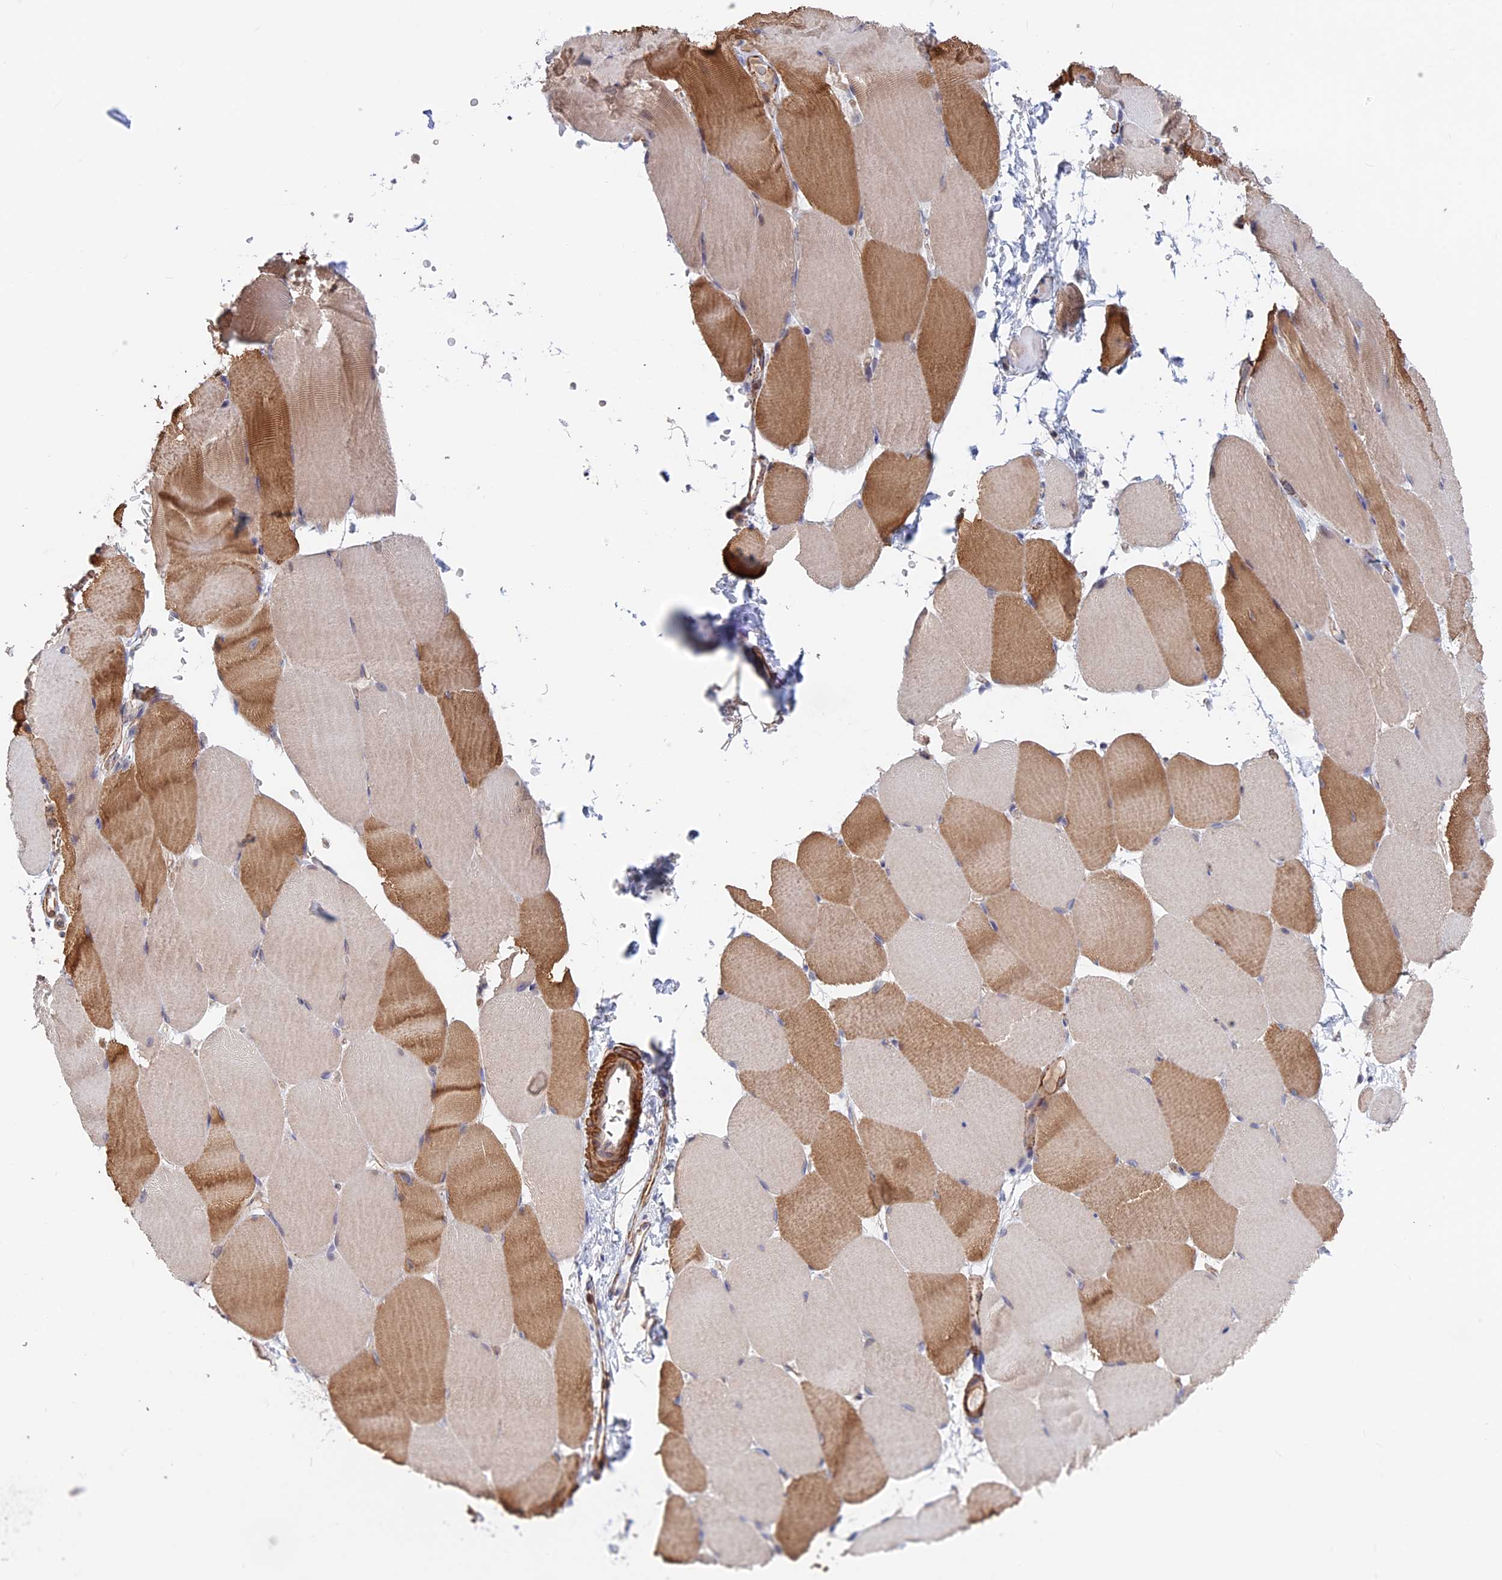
{"staining": {"intensity": "moderate", "quantity": "<25%", "location": "cytoplasmic/membranous"}, "tissue": "skeletal muscle", "cell_type": "Myocytes", "image_type": "normal", "snomed": [{"axis": "morphology", "description": "Normal tissue, NOS"}, {"axis": "topography", "description": "Skeletal muscle"}, {"axis": "topography", "description": "Parathyroid gland"}], "caption": "Immunohistochemistry of unremarkable skeletal muscle shows low levels of moderate cytoplasmic/membranous expression in about <25% of myocytes.", "gene": "LYPD5", "patient": {"sex": "female", "age": 37}}